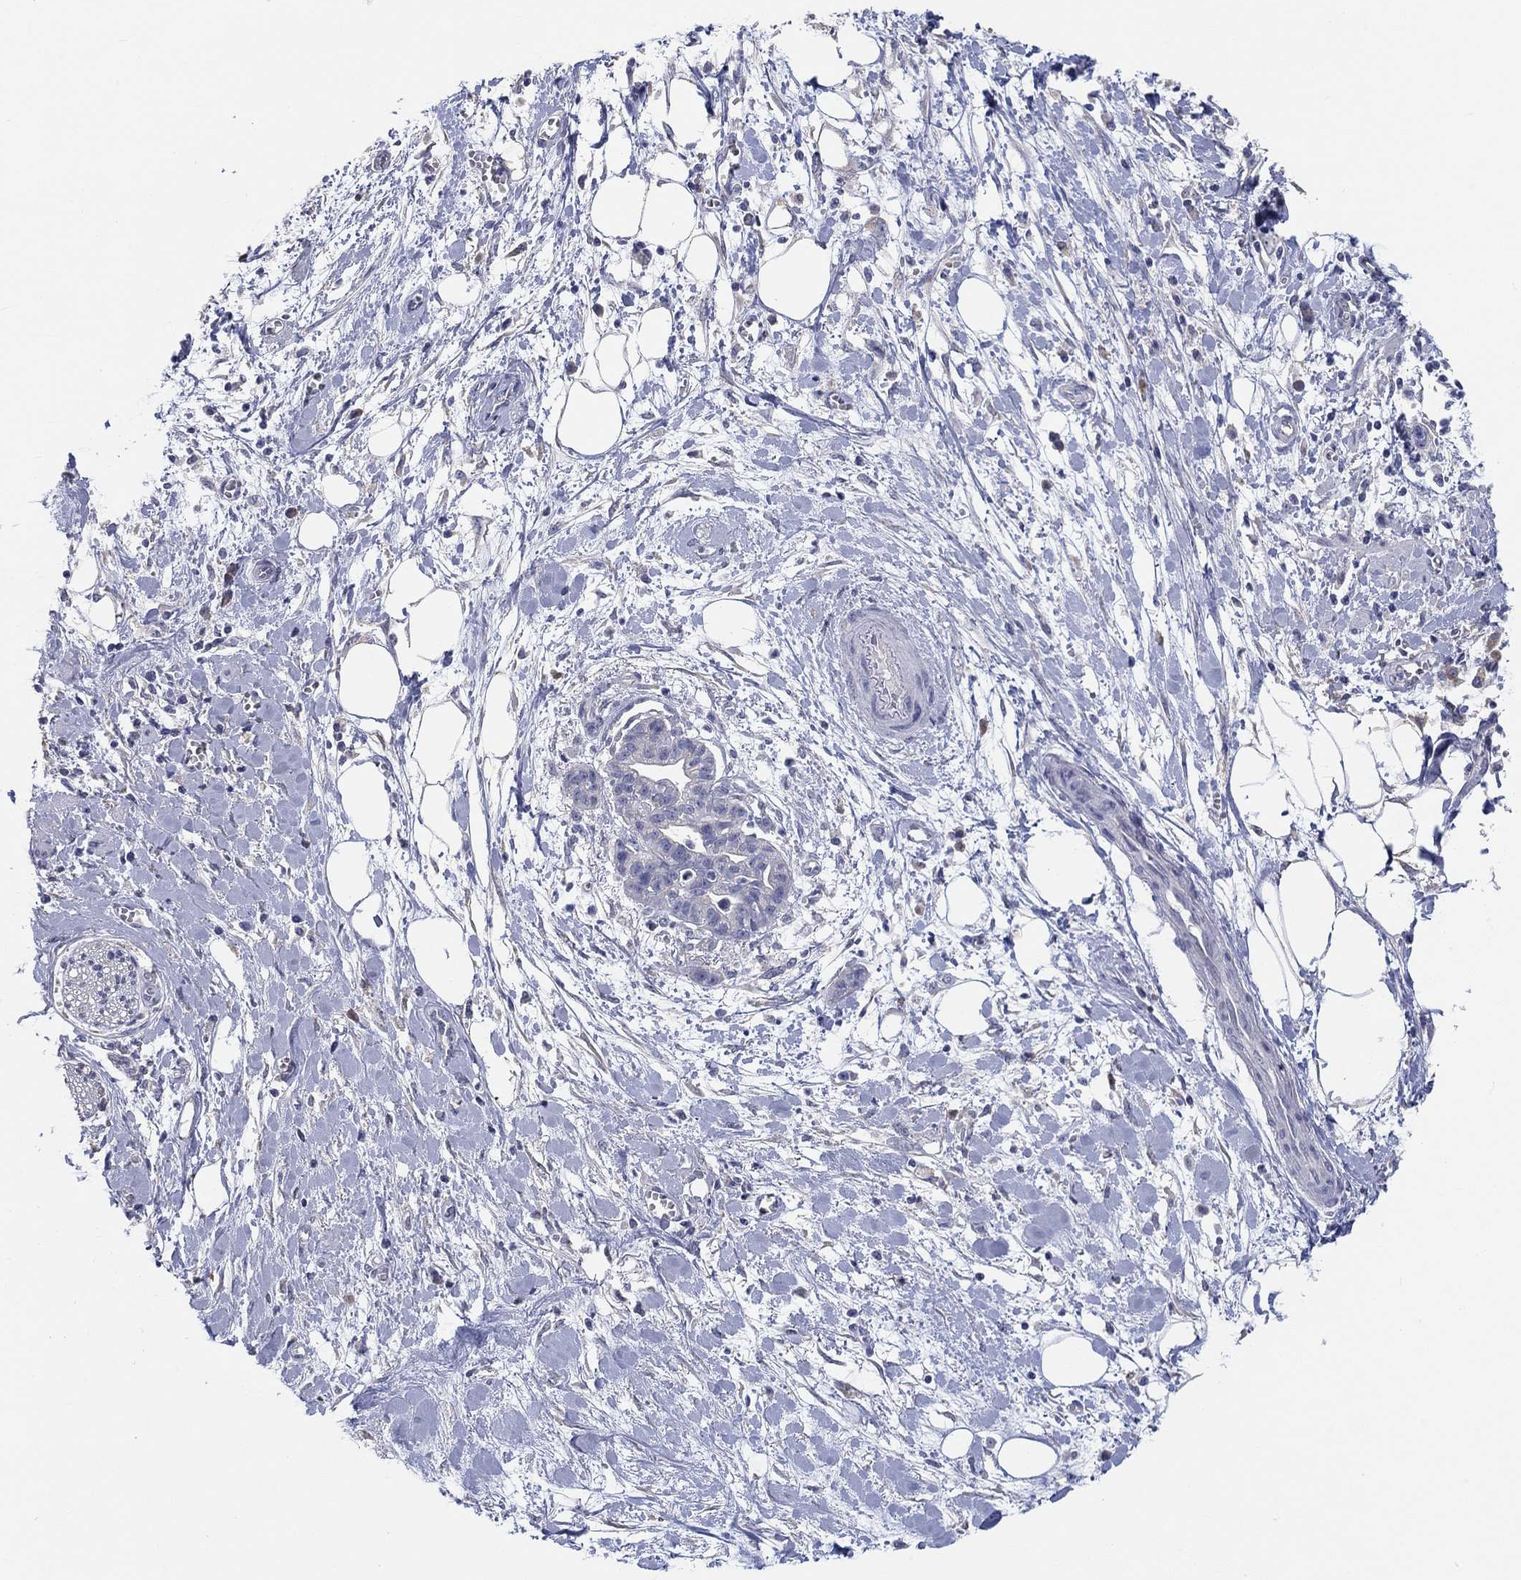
{"staining": {"intensity": "negative", "quantity": "none", "location": "none"}, "tissue": "pancreatic cancer", "cell_type": "Tumor cells", "image_type": "cancer", "snomed": [{"axis": "morphology", "description": "Normal tissue, NOS"}, {"axis": "morphology", "description": "Adenocarcinoma, NOS"}, {"axis": "topography", "description": "Lymph node"}, {"axis": "topography", "description": "Pancreas"}], "caption": "Tumor cells are negative for brown protein staining in pancreatic cancer (adenocarcinoma).", "gene": "LRRC4C", "patient": {"sex": "female", "age": 58}}